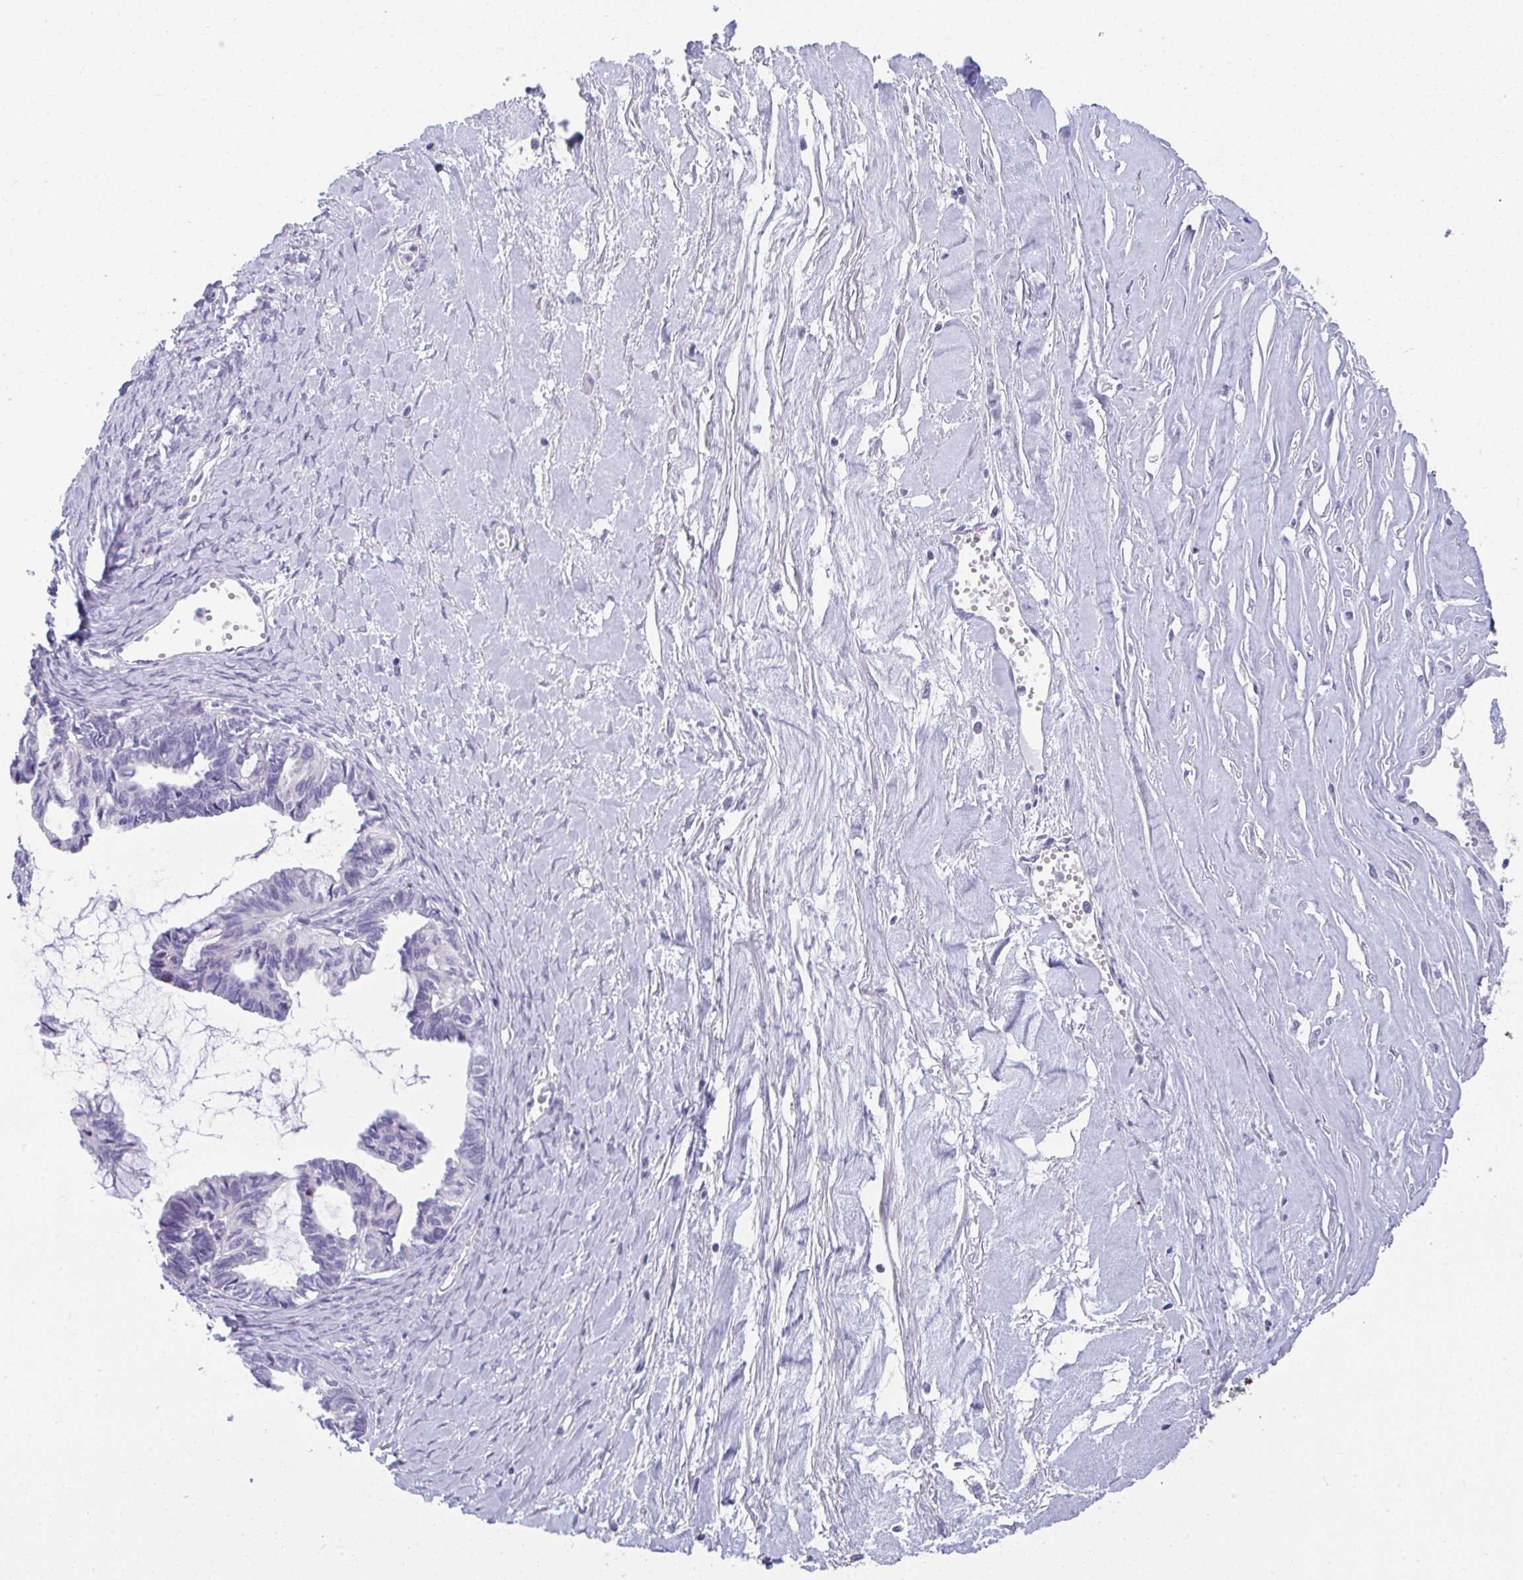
{"staining": {"intensity": "negative", "quantity": "none", "location": "none"}, "tissue": "ovarian cancer", "cell_type": "Tumor cells", "image_type": "cancer", "snomed": [{"axis": "morphology", "description": "Cystadenocarcinoma, mucinous, NOS"}, {"axis": "topography", "description": "Ovary"}], "caption": "This image is of ovarian mucinous cystadenocarcinoma stained with IHC to label a protein in brown with the nuclei are counter-stained blue. There is no positivity in tumor cells.", "gene": "TTC30B", "patient": {"sex": "female", "age": 61}}